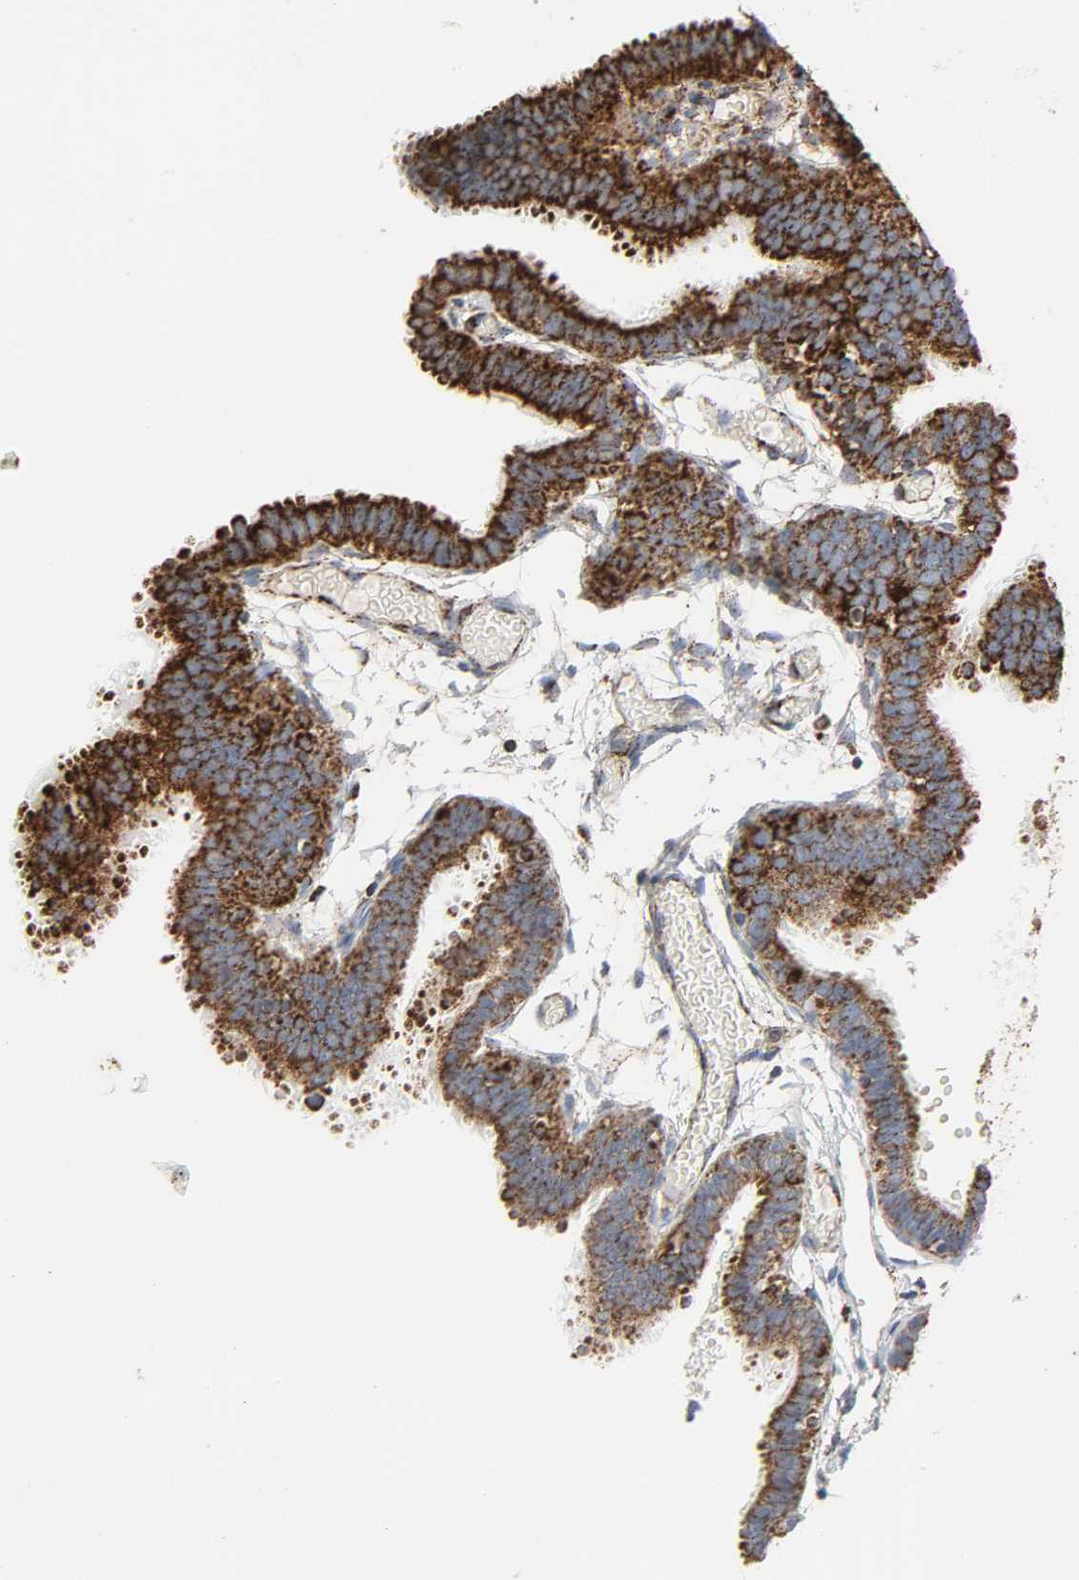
{"staining": {"intensity": "strong", "quantity": ">75%", "location": "cytoplasmic/membranous"}, "tissue": "fallopian tube", "cell_type": "Glandular cells", "image_type": "normal", "snomed": [{"axis": "morphology", "description": "Normal tissue, NOS"}, {"axis": "topography", "description": "Fallopian tube"}], "caption": "IHC micrograph of unremarkable fallopian tube: fallopian tube stained using immunohistochemistry (IHC) displays high levels of strong protein expression localized specifically in the cytoplasmic/membranous of glandular cells, appearing as a cytoplasmic/membranous brown color.", "gene": "ACAT1", "patient": {"sex": "female", "age": 29}}